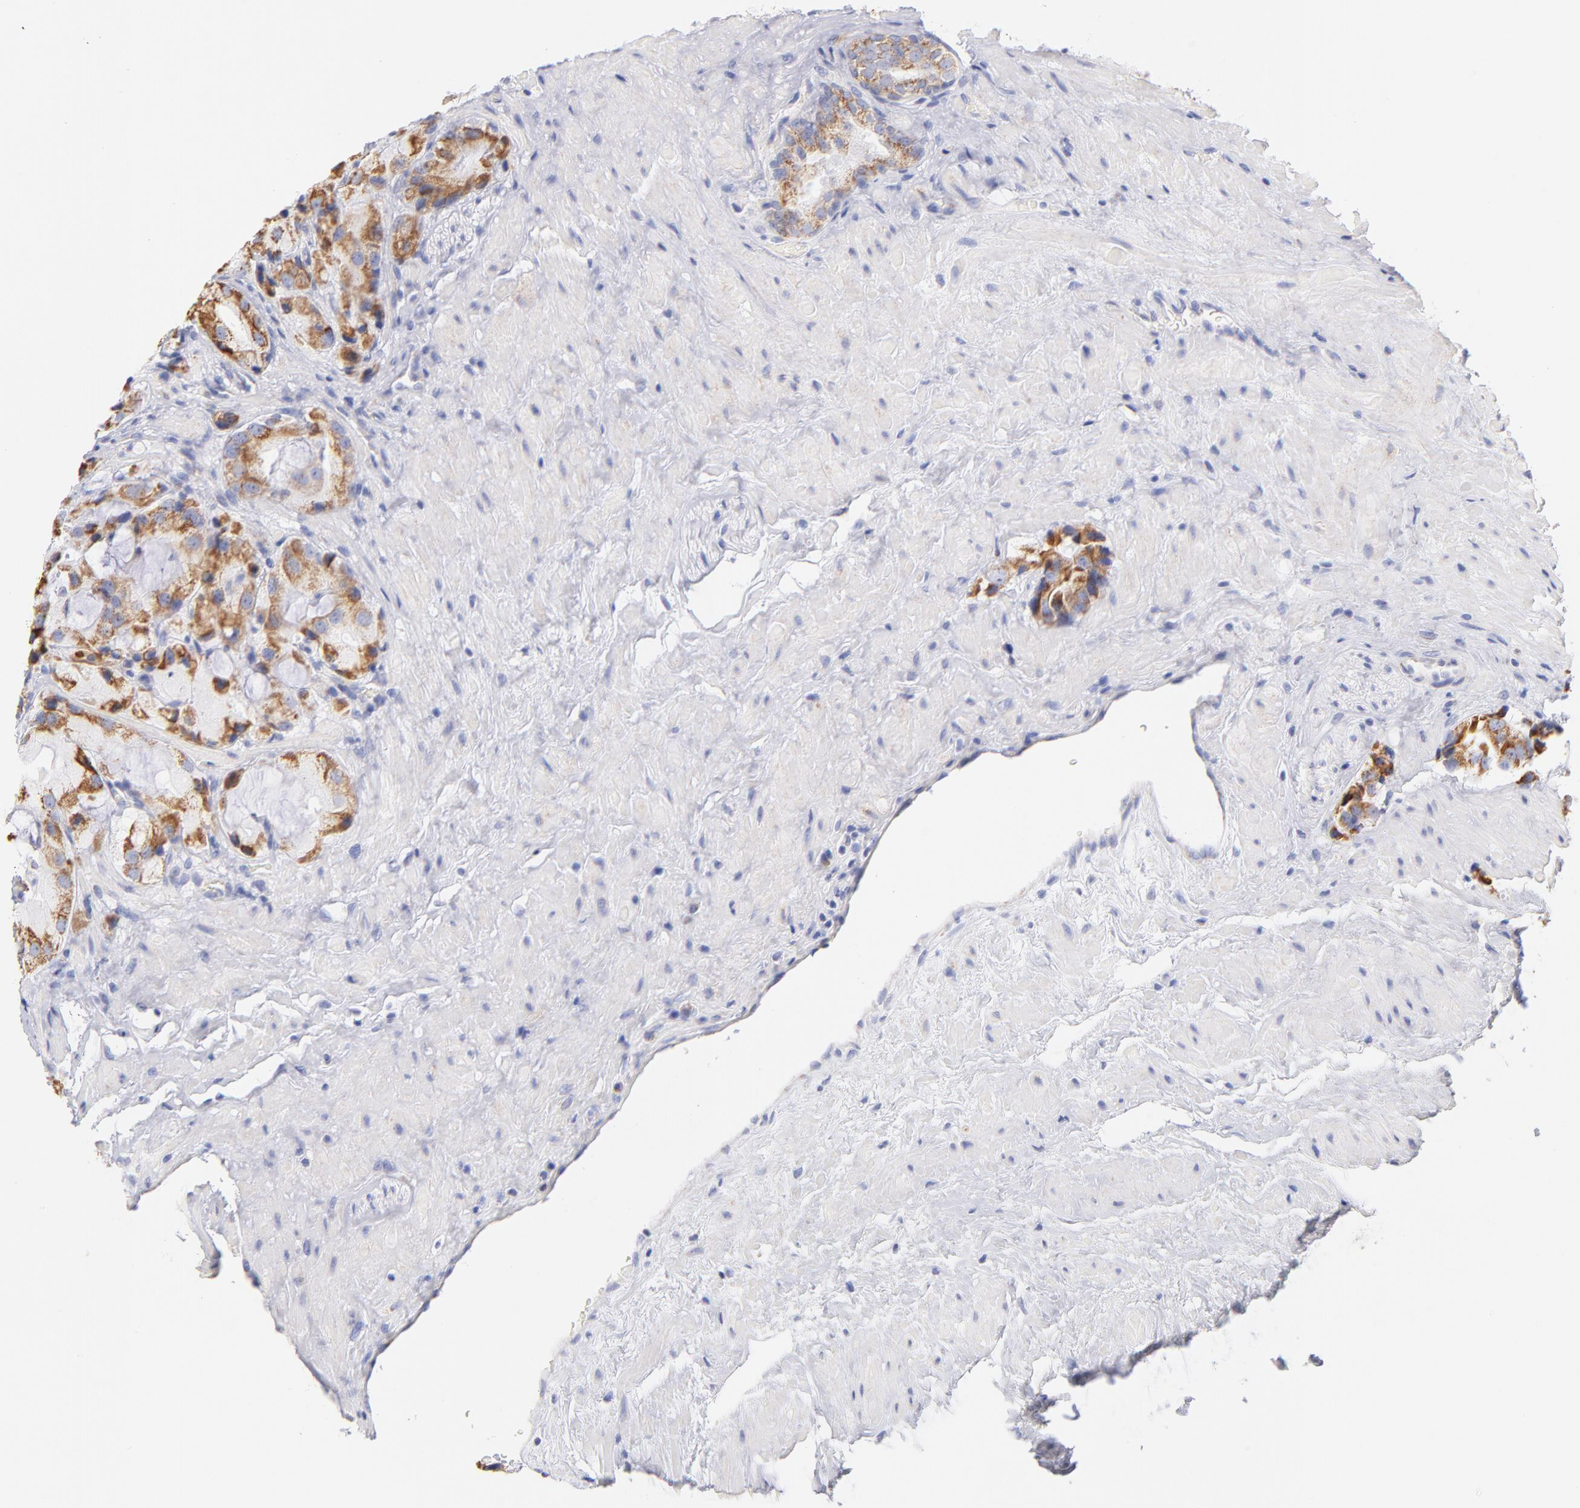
{"staining": {"intensity": "moderate", "quantity": ">75%", "location": "cytoplasmic/membranous"}, "tissue": "prostate cancer", "cell_type": "Tumor cells", "image_type": "cancer", "snomed": [{"axis": "morphology", "description": "Adenocarcinoma, High grade"}, {"axis": "topography", "description": "Prostate"}], "caption": "Prostate cancer stained with a protein marker displays moderate staining in tumor cells.", "gene": "AIFM1", "patient": {"sex": "male", "age": 70}}